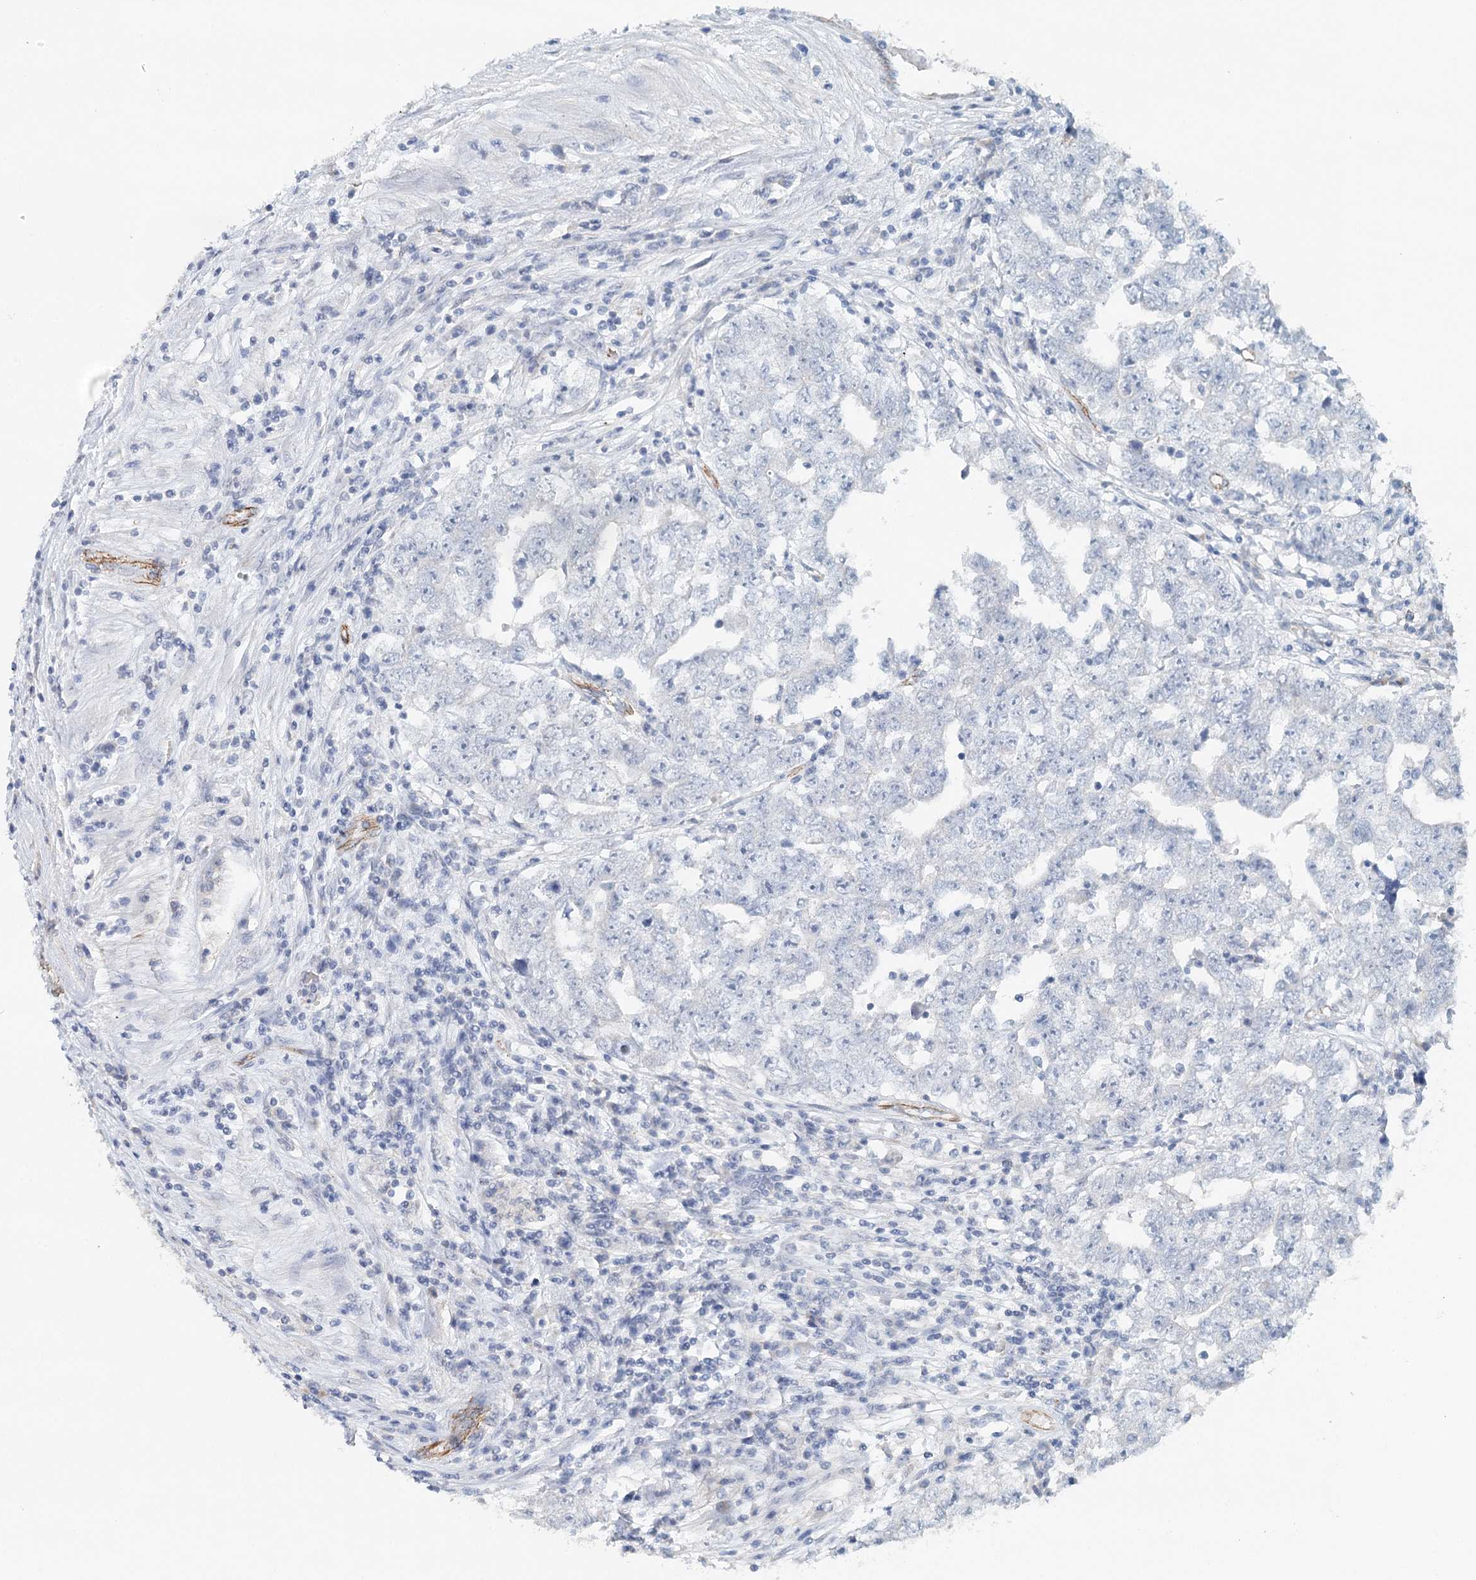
{"staining": {"intensity": "negative", "quantity": "none", "location": "none"}, "tissue": "testis cancer", "cell_type": "Tumor cells", "image_type": "cancer", "snomed": [{"axis": "morphology", "description": "Carcinoma, Embryonal, NOS"}, {"axis": "topography", "description": "Testis"}], "caption": "A histopathology image of testis cancer stained for a protein demonstrates no brown staining in tumor cells.", "gene": "SYNPO", "patient": {"sex": "male", "age": 25}}